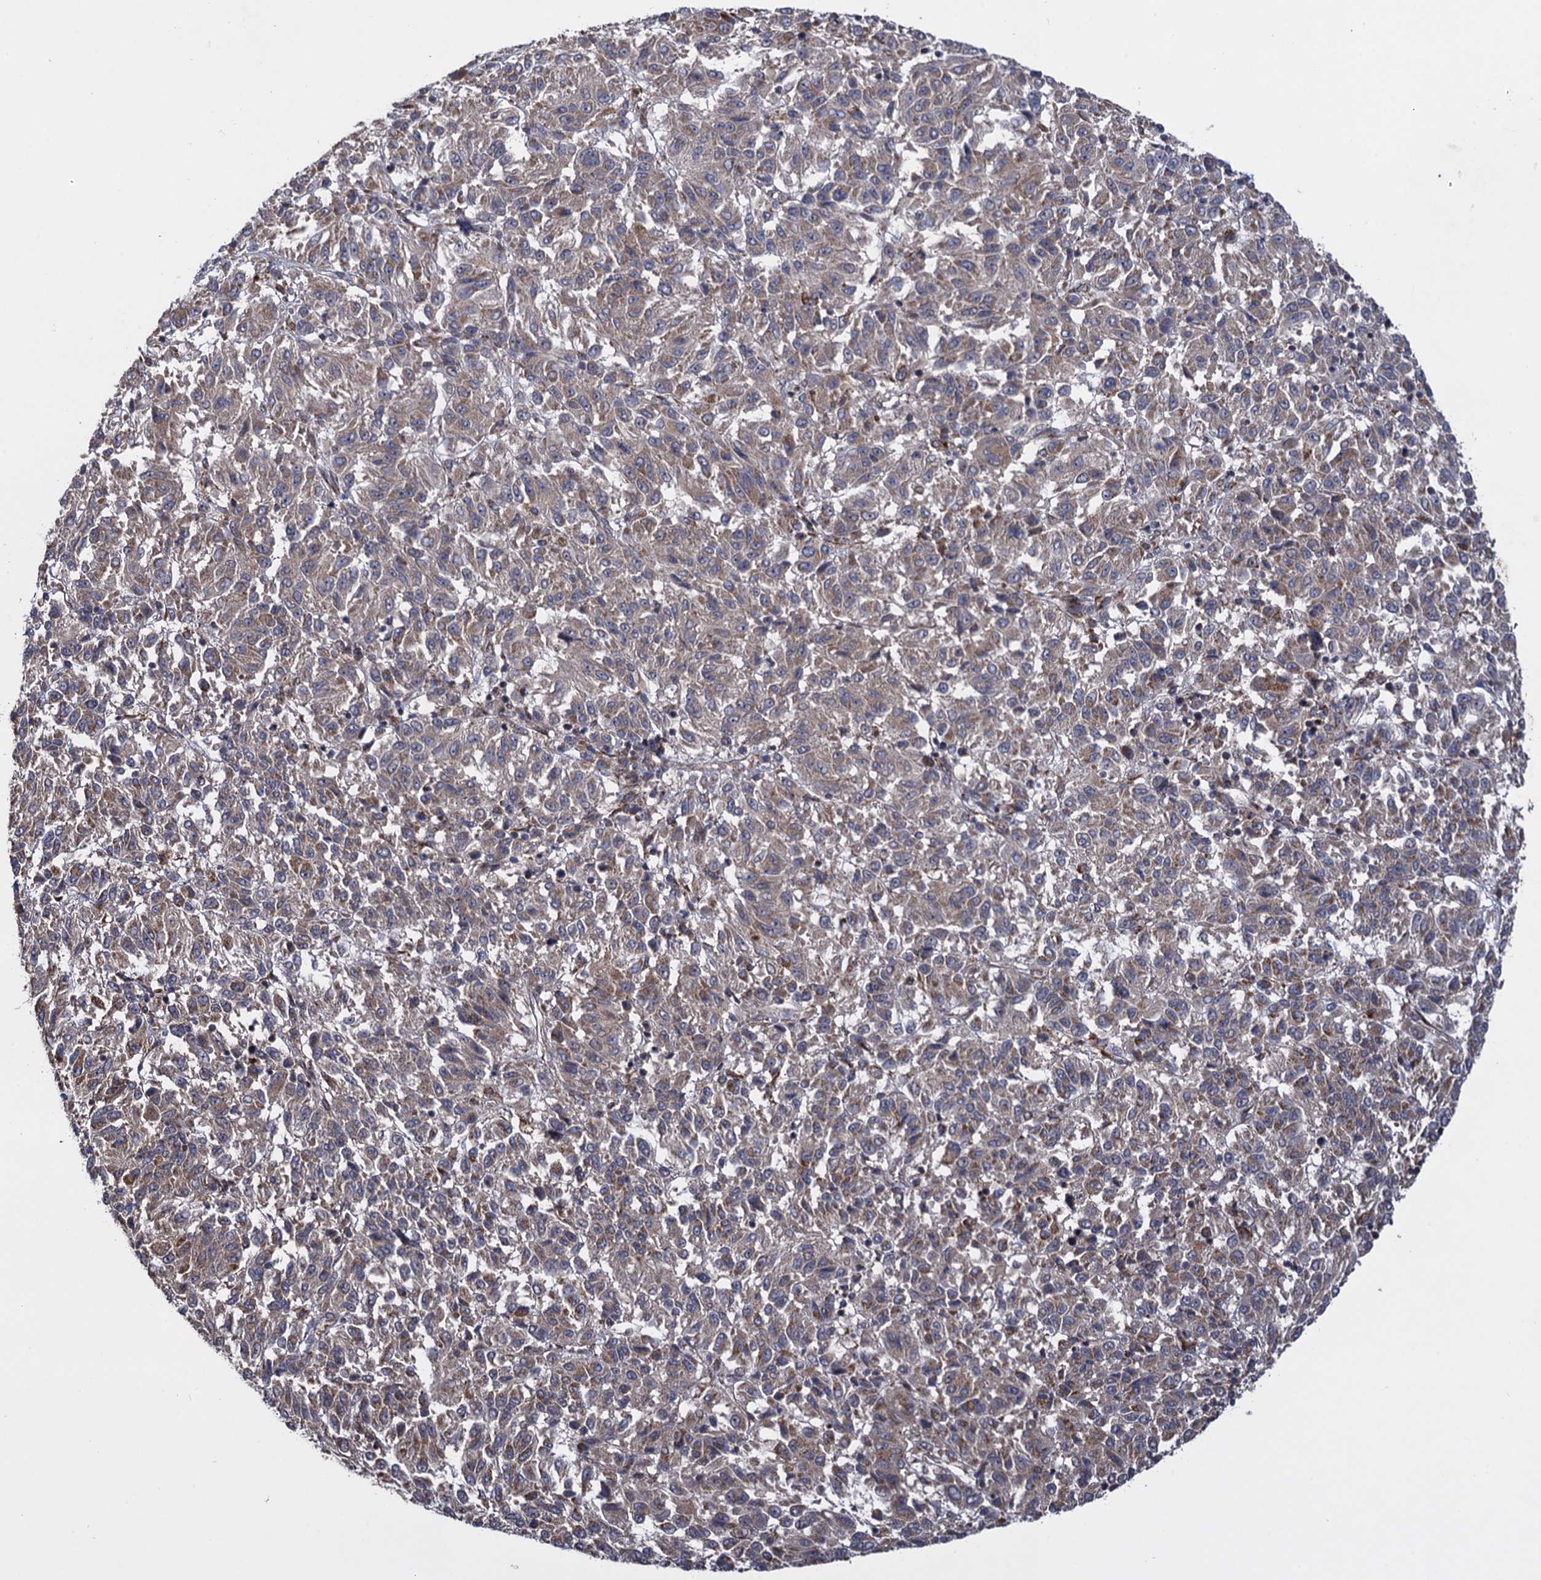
{"staining": {"intensity": "weak", "quantity": "25%-75%", "location": "cytoplasmic/membranous"}, "tissue": "melanoma", "cell_type": "Tumor cells", "image_type": "cancer", "snomed": [{"axis": "morphology", "description": "Malignant melanoma, Metastatic site"}, {"axis": "topography", "description": "Lung"}], "caption": "Brown immunohistochemical staining in human malignant melanoma (metastatic site) exhibits weak cytoplasmic/membranous staining in about 25%-75% of tumor cells.", "gene": "HAUS1", "patient": {"sex": "male", "age": 64}}